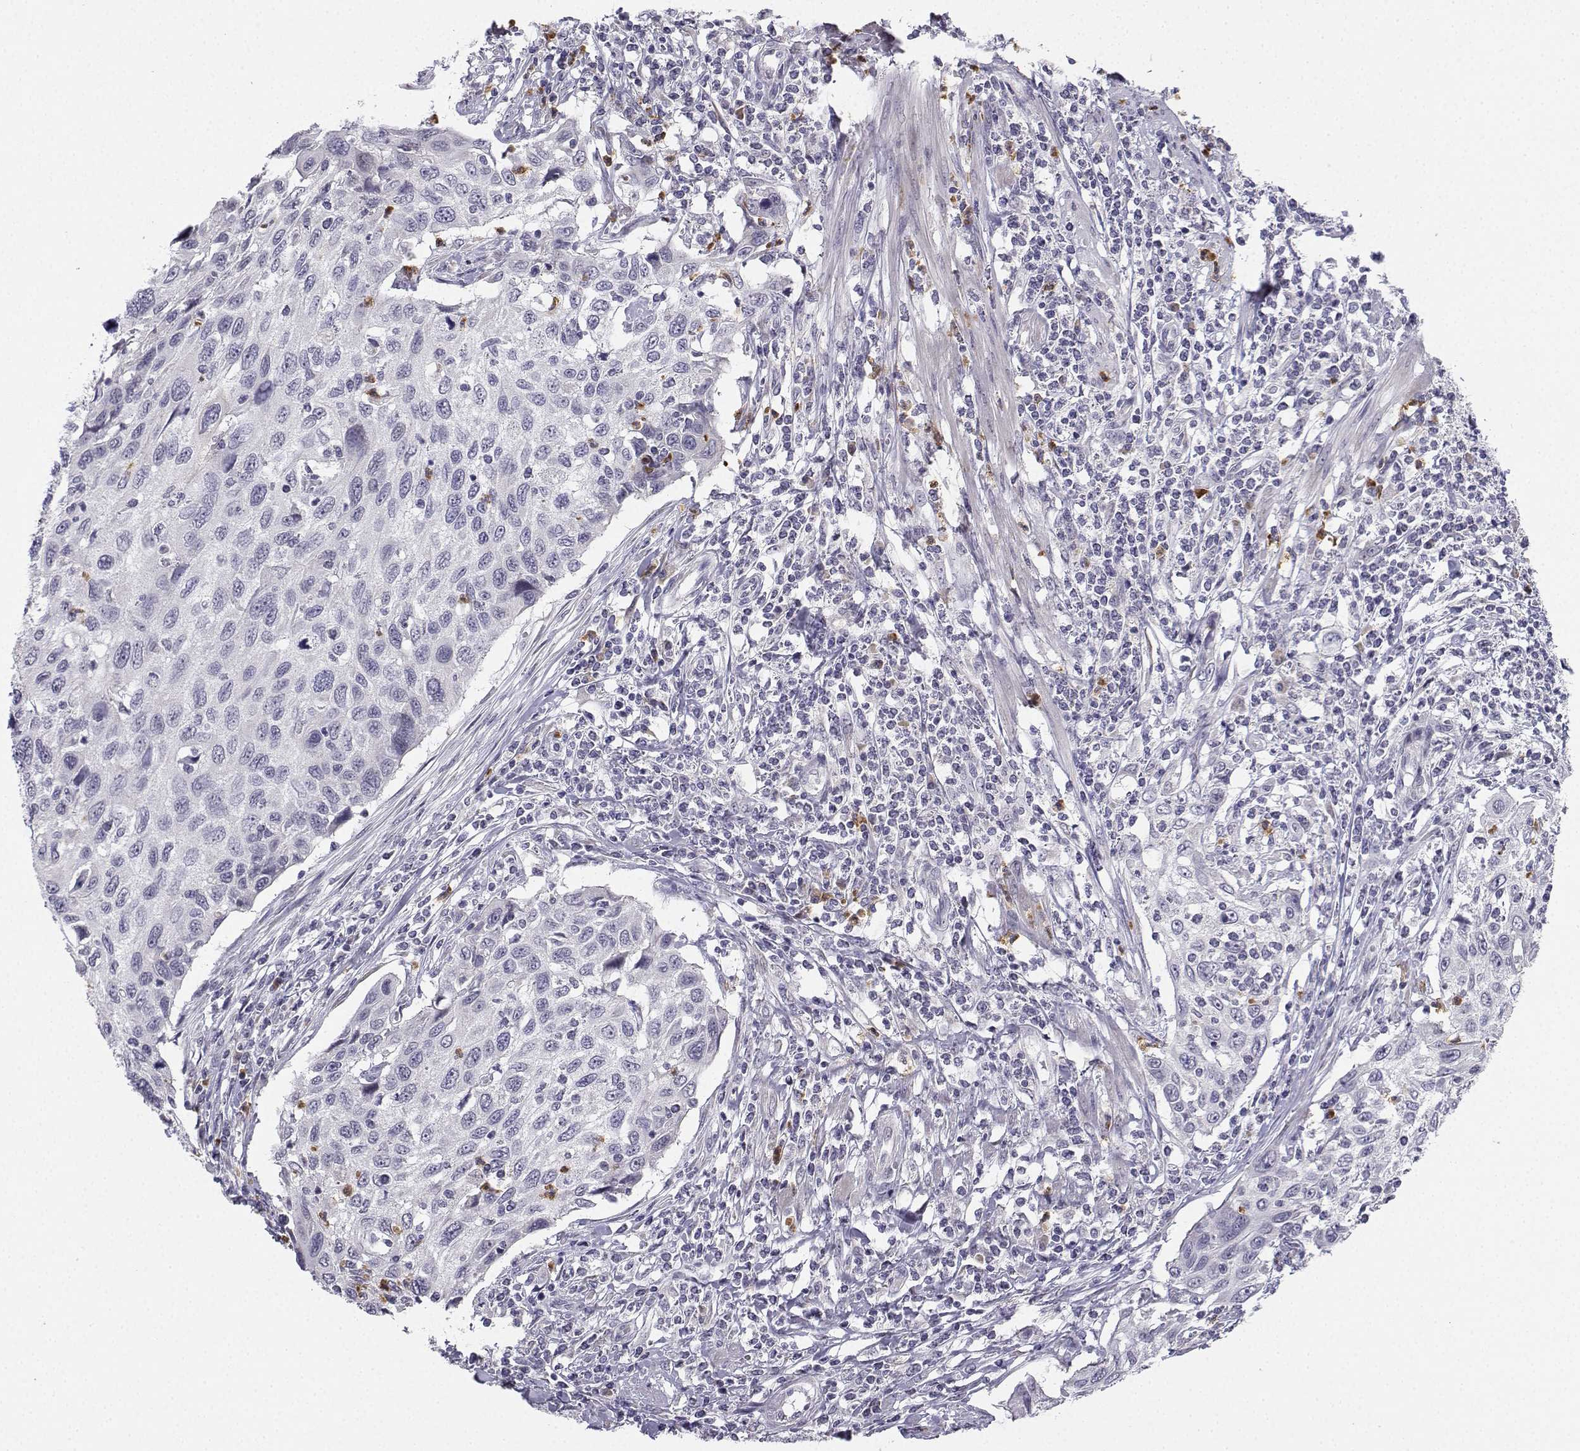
{"staining": {"intensity": "negative", "quantity": "none", "location": "none"}, "tissue": "cervical cancer", "cell_type": "Tumor cells", "image_type": "cancer", "snomed": [{"axis": "morphology", "description": "Squamous cell carcinoma, NOS"}, {"axis": "topography", "description": "Cervix"}], "caption": "Histopathology image shows no significant protein staining in tumor cells of squamous cell carcinoma (cervical).", "gene": "CALY", "patient": {"sex": "female", "age": 70}}